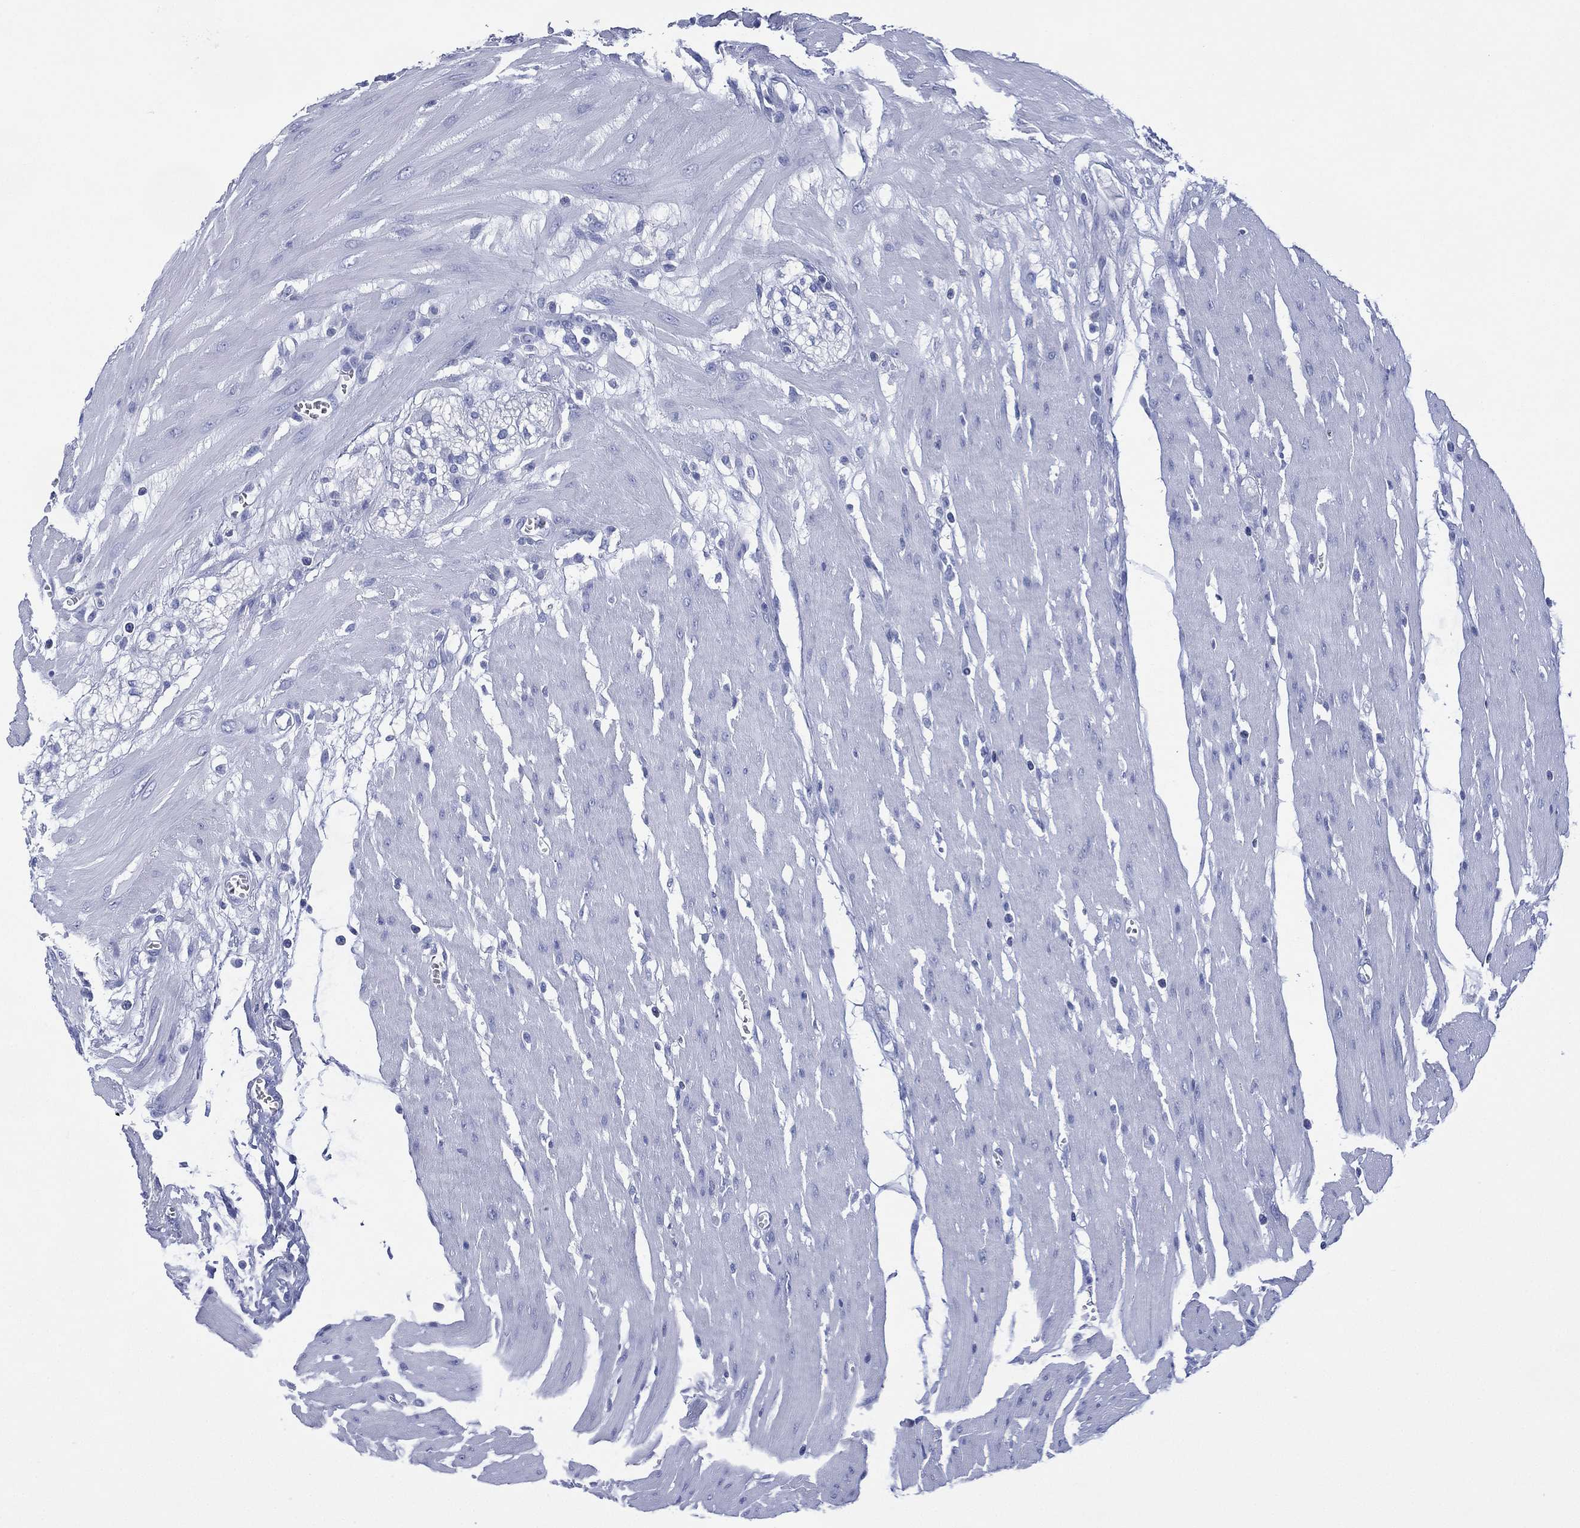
{"staining": {"intensity": "negative", "quantity": "none", "location": "none"}, "tissue": "colon", "cell_type": "Endothelial cells", "image_type": "normal", "snomed": [{"axis": "morphology", "description": "Normal tissue, NOS"}, {"axis": "morphology", "description": "Adenocarcinoma, NOS"}, {"axis": "topography", "description": "Colon"}], "caption": "A high-resolution micrograph shows immunohistochemistry (IHC) staining of benign colon, which displays no significant expression in endothelial cells. (DAB (3,3'-diaminobenzidine) IHC, high magnification).", "gene": "SIGLECL1", "patient": {"sex": "male", "age": 65}}